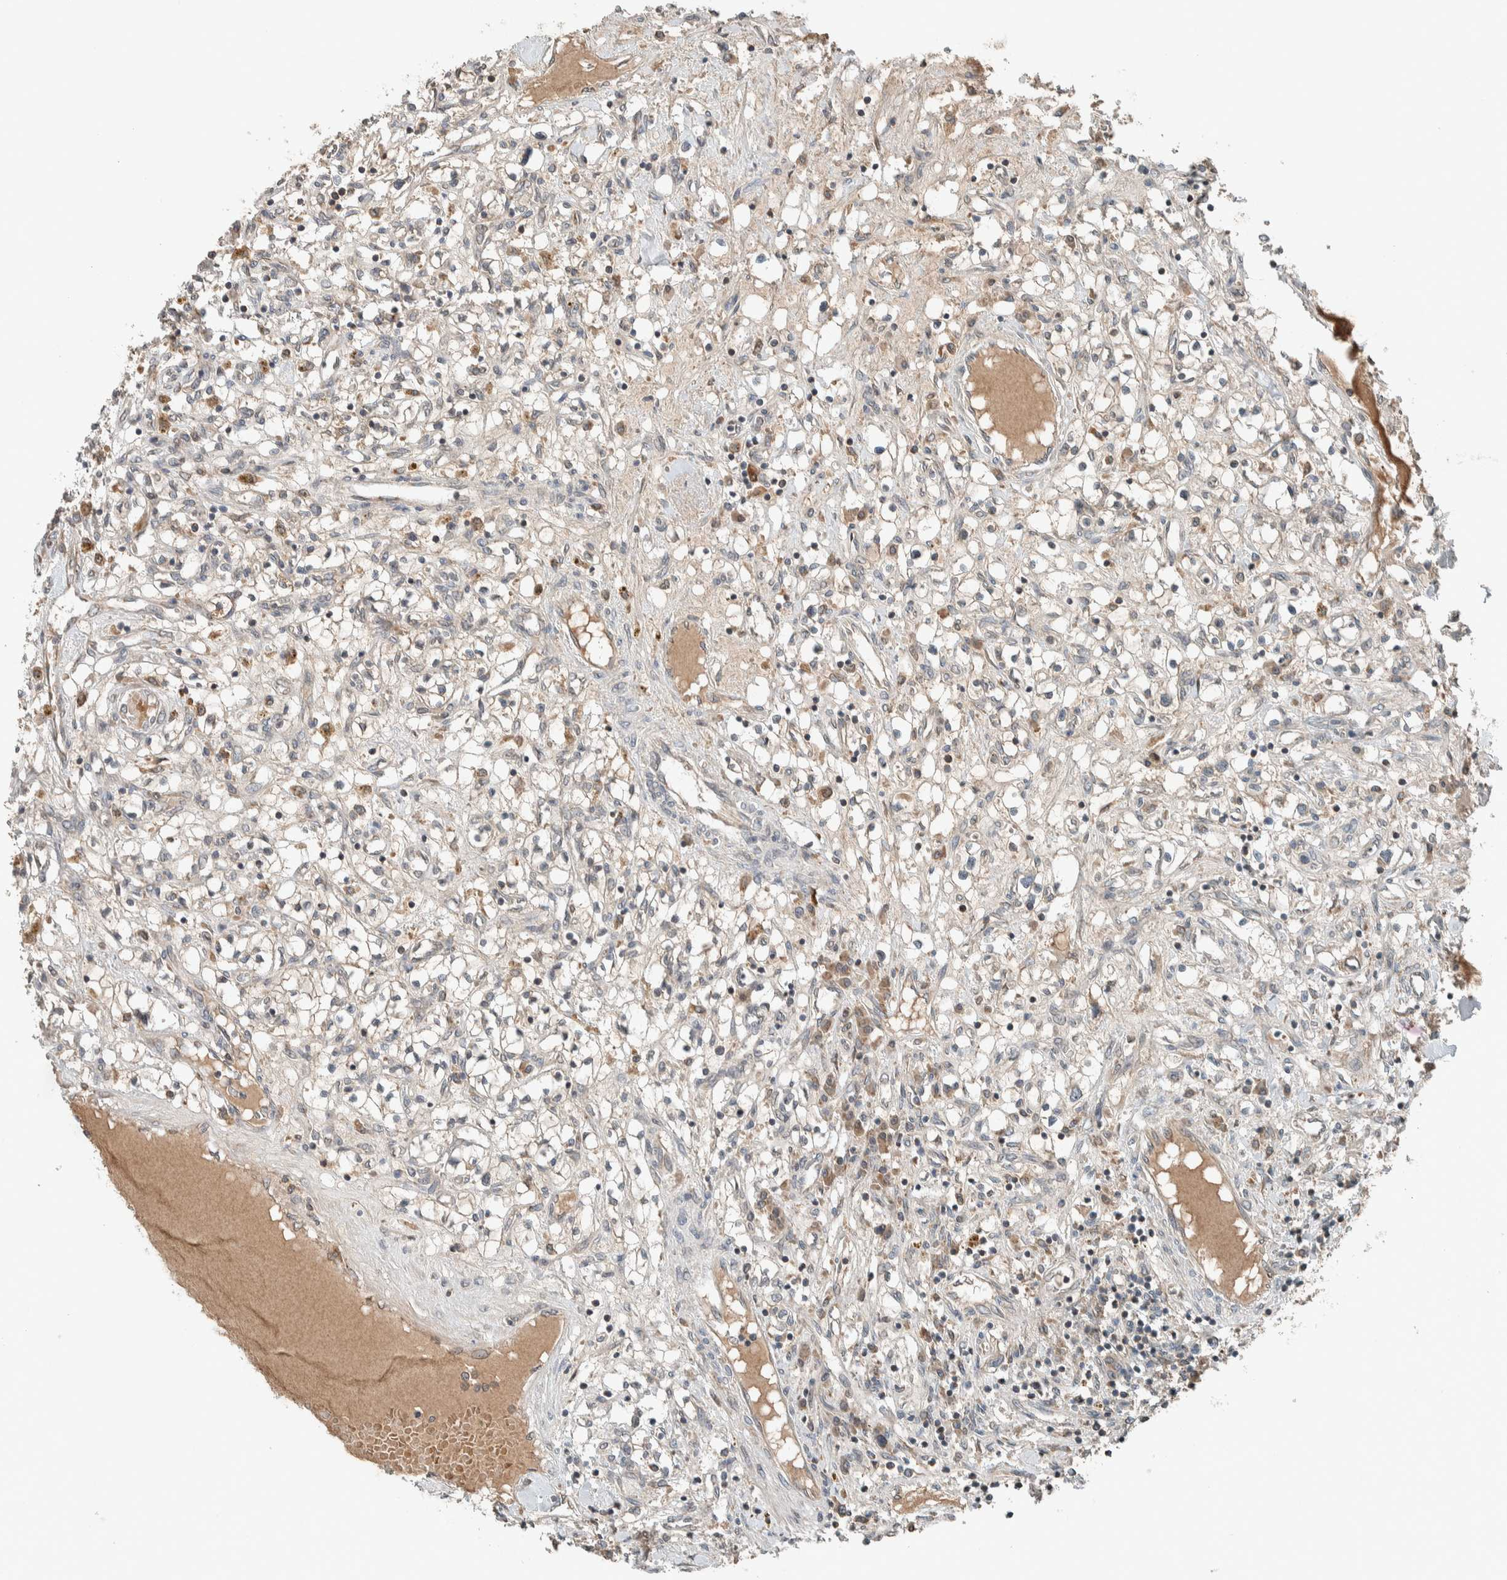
{"staining": {"intensity": "weak", "quantity": "25%-75%", "location": "cytoplasmic/membranous"}, "tissue": "renal cancer", "cell_type": "Tumor cells", "image_type": "cancer", "snomed": [{"axis": "morphology", "description": "Adenocarcinoma, NOS"}, {"axis": "topography", "description": "Kidney"}], "caption": "A histopathology image of human renal cancer (adenocarcinoma) stained for a protein exhibits weak cytoplasmic/membranous brown staining in tumor cells. (DAB IHC, brown staining for protein, blue staining for nuclei).", "gene": "NBR1", "patient": {"sex": "male", "age": 68}}